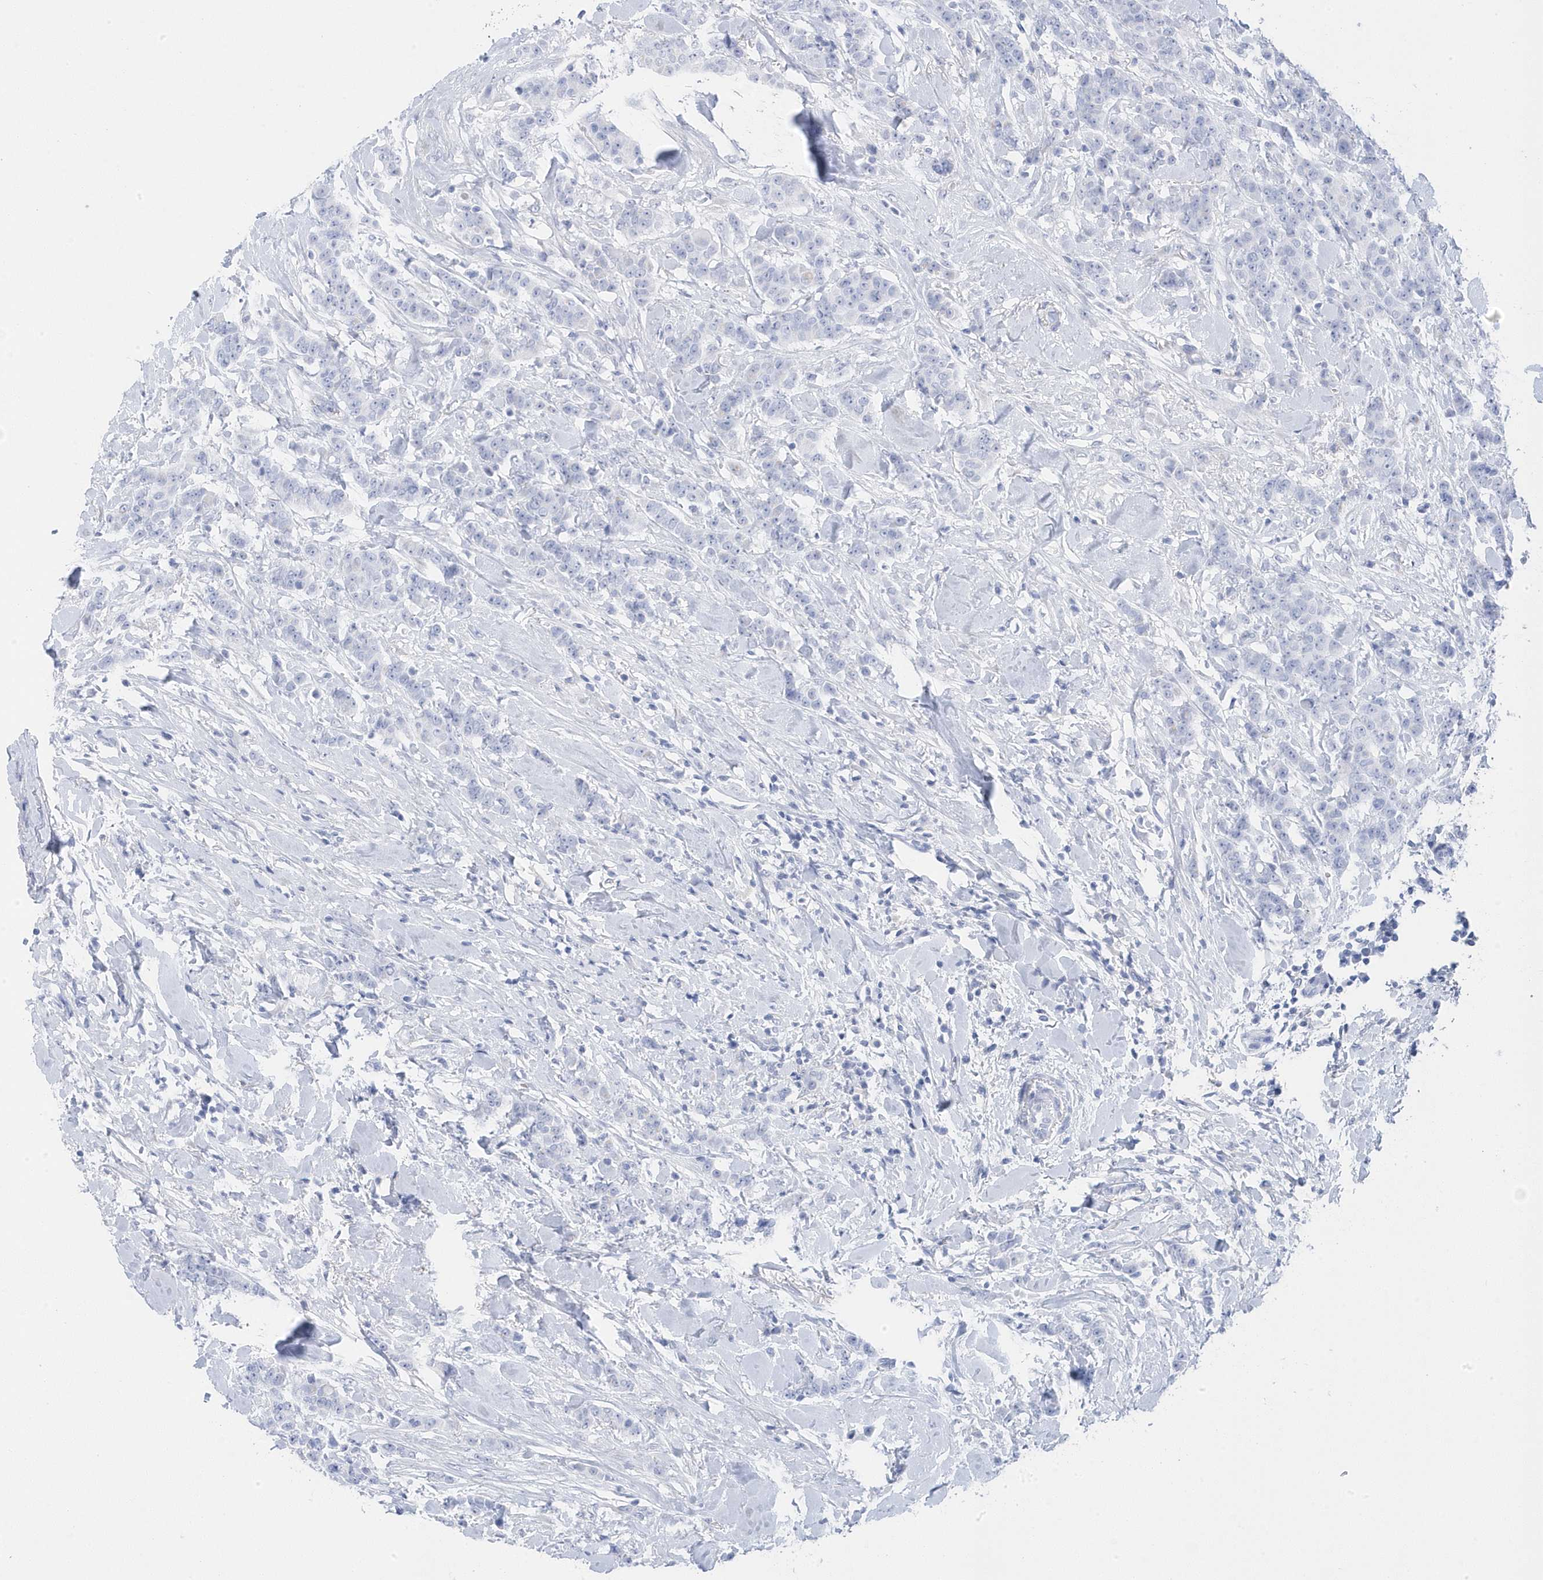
{"staining": {"intensity": "negative", "quantity": "none", "location": "none"}, "tissue": "breast cancer", "cell_type": "Tumor cells", "image_type": "cancer", "snomed": [{"axis": "morphology", "description": "Duct carcinoma"}, {"axis": "topography", "description": "Breast"}], "caption": "This is a image of IHC staining of infiltrating ductal carcinoma (breast), which shows no positivity in tumor cells.", "gene": "ANAPC1", "patient": {"sex": "female", "age": 40}}